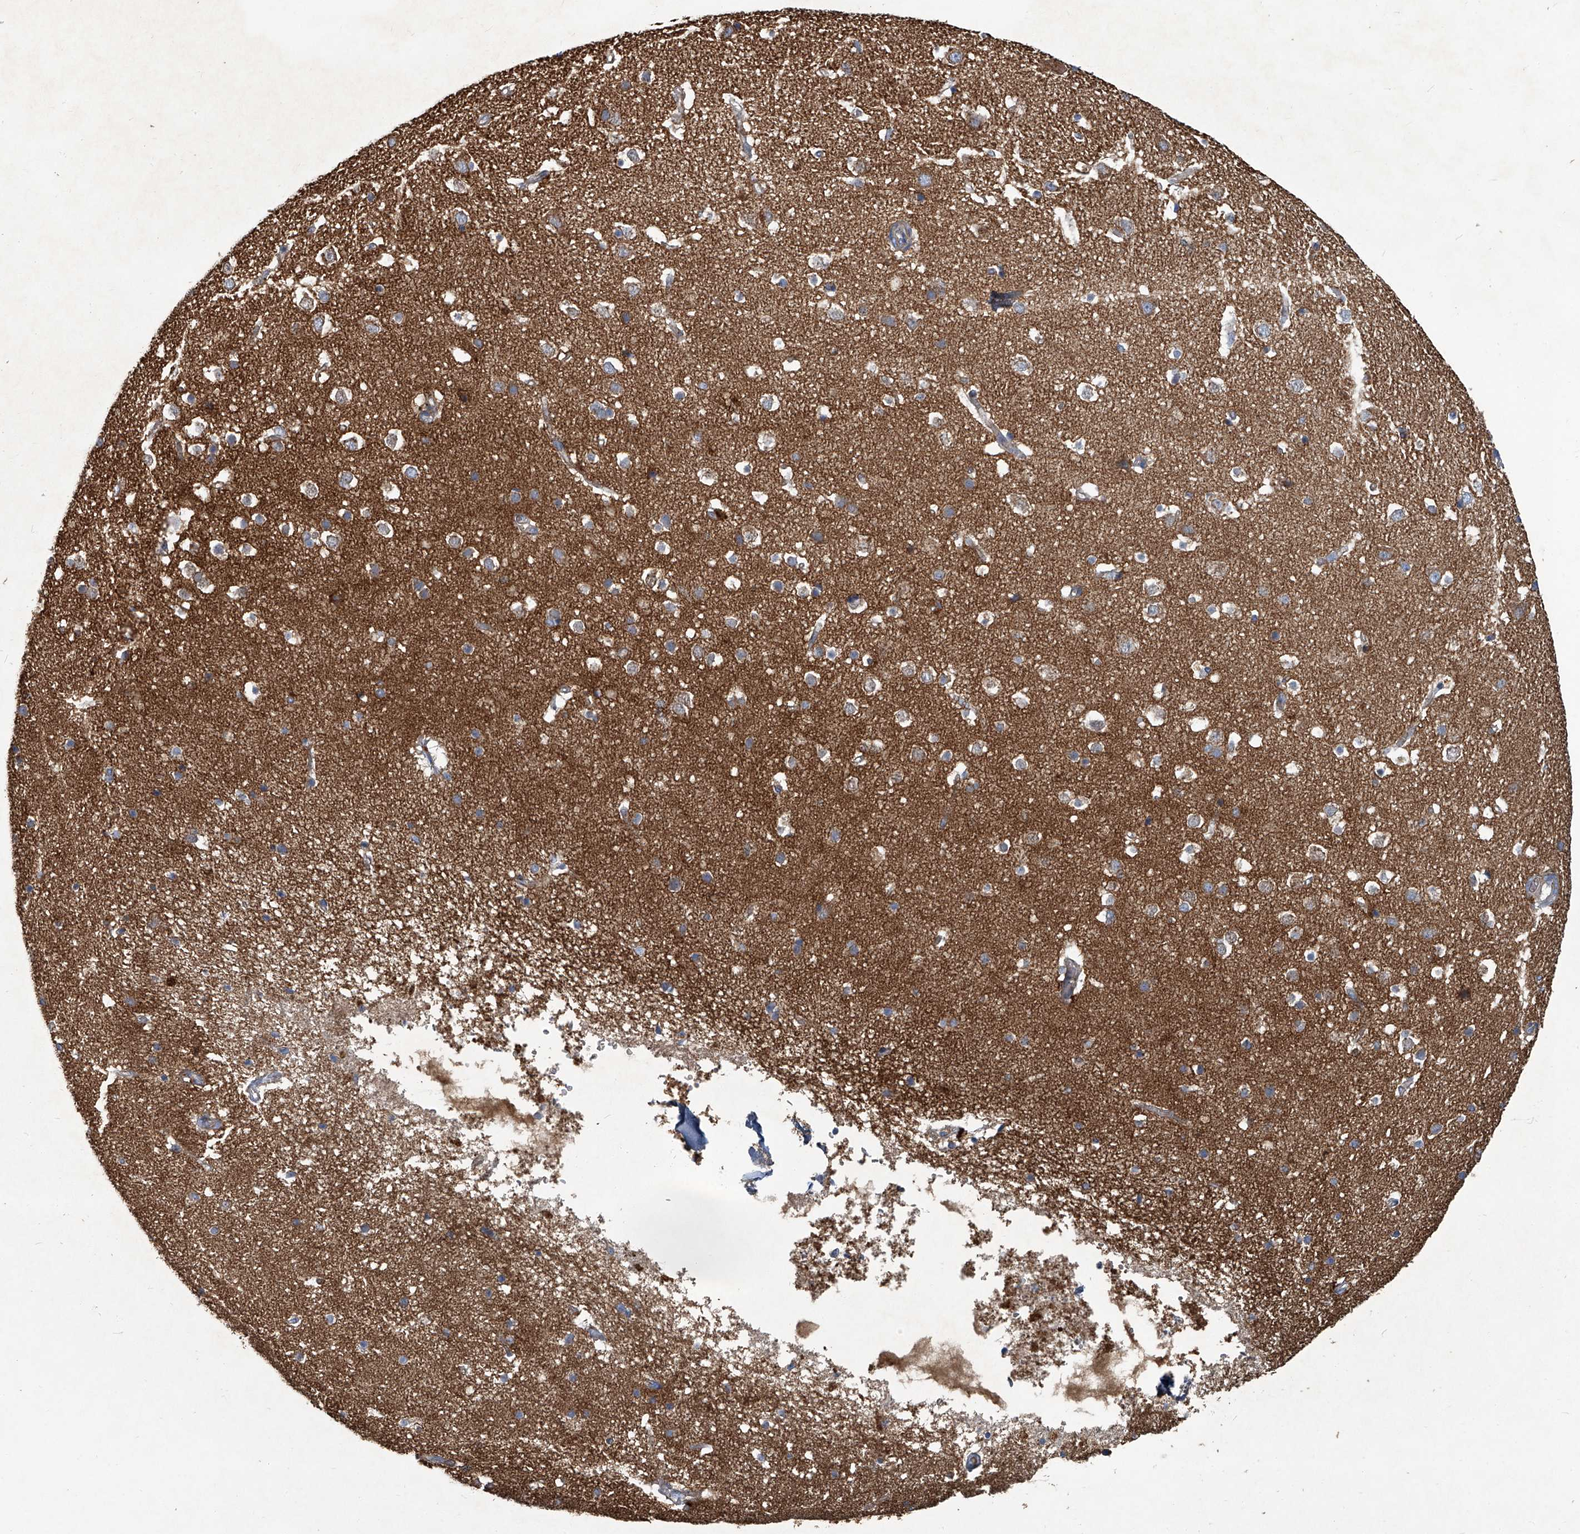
{"staining": {"intensity": "weak", "quantity": ">75%", "location": "cytoplasmic/membranous"}, "tissue": "cerebral cortex", "cell_type": "Endothelial cells", "image_type": "normal", "snomed": [{"axis": "morphology", "description": "Normal tissue, NOS"}, {"axis": "topography", "description": "Cerebral cortex"}], "caption": "Immunohistochemistry of benign cerebral cortex reveals low levels of weak cytoplasmic/membranous expression in about >75% of endothelial cells.", "gene": "PIGH", "patient": {"sex": "male", "age": 54}}